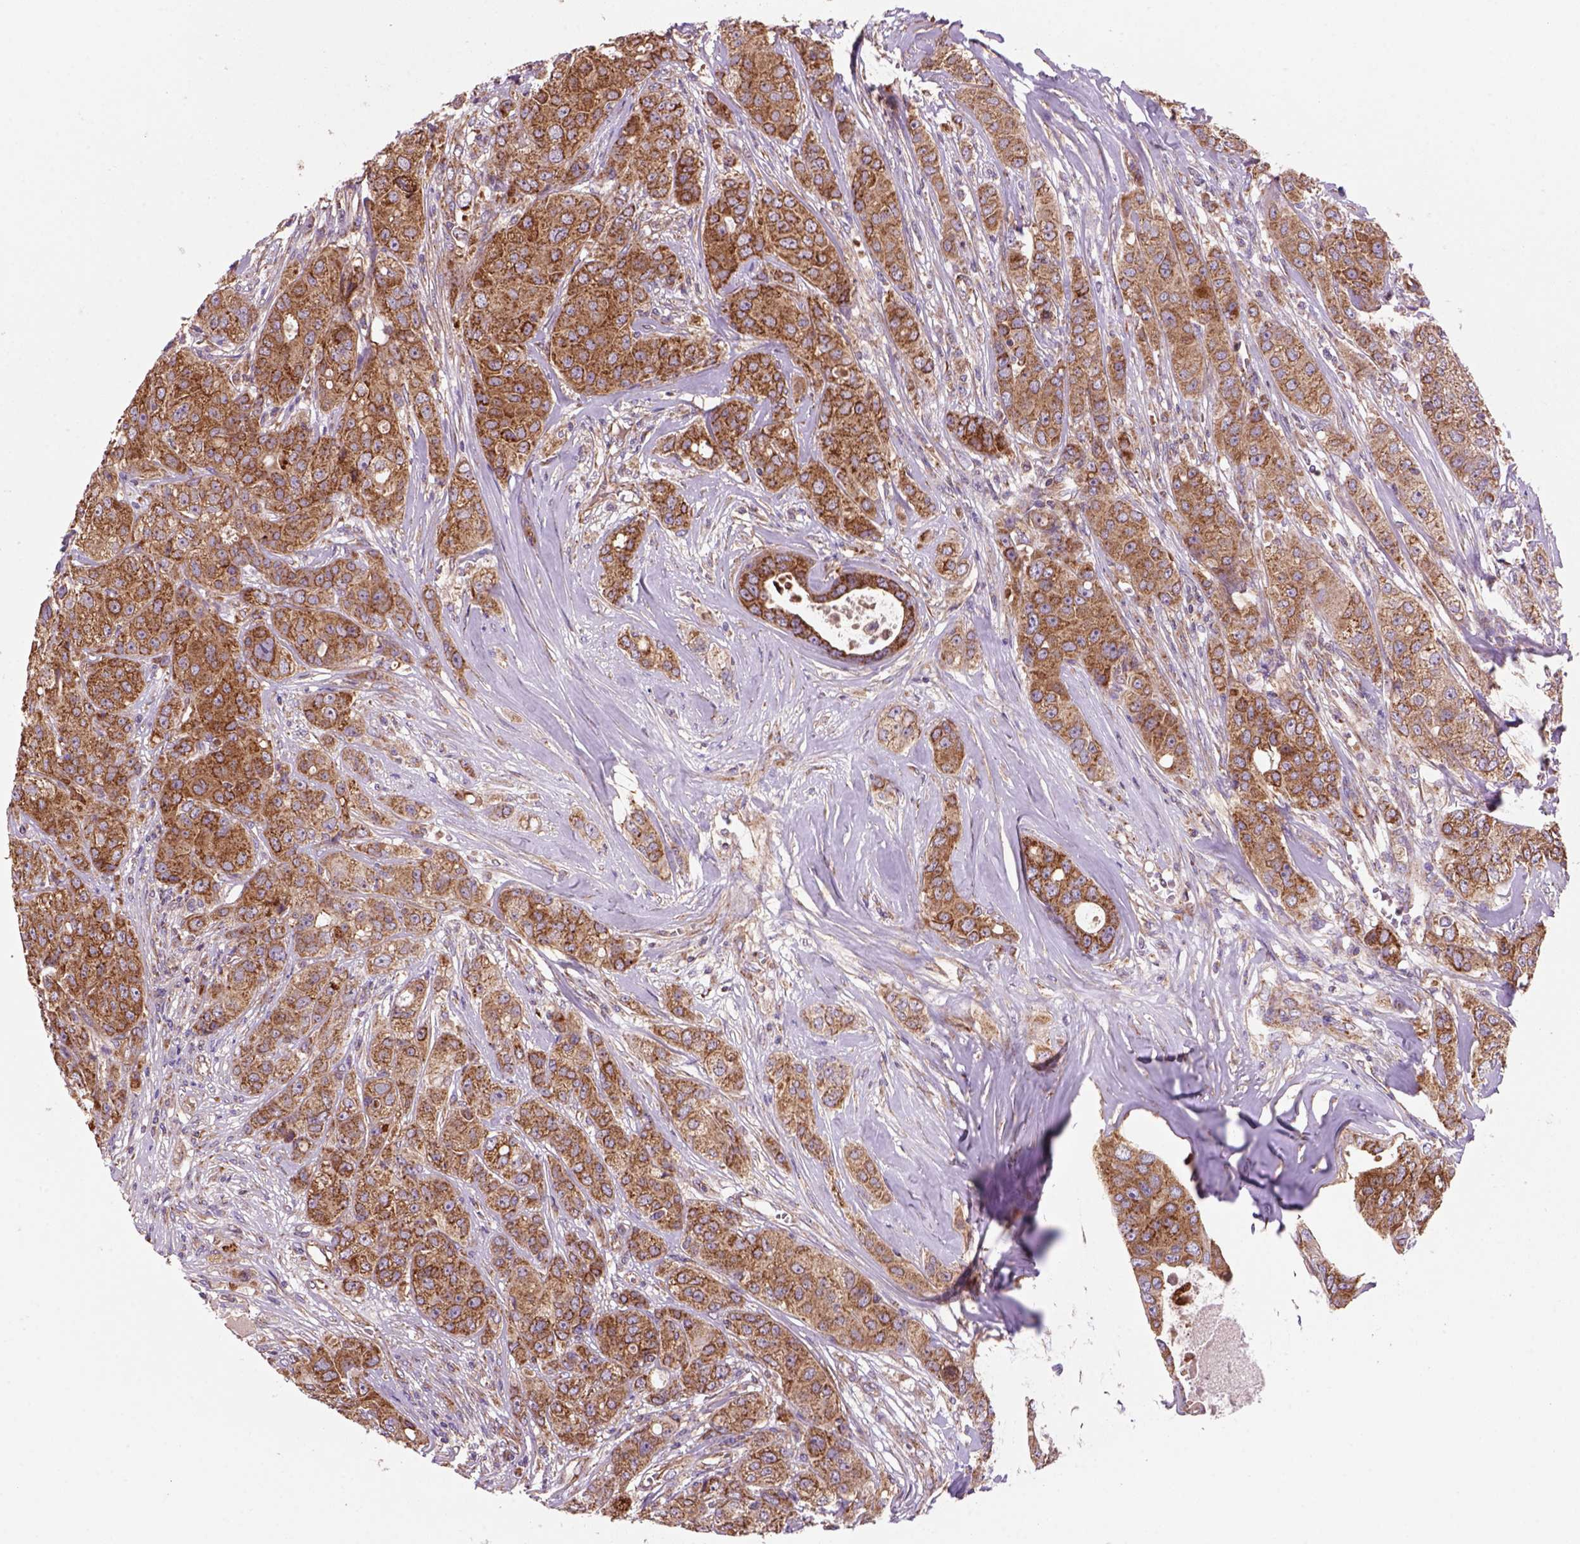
{"staining": {"intensity": "strong", "quantity": "<25%", "location": "cytoplasmic/membranous"}, "tissue": "breast cancer", "cell_type": "Tumor cells", "image_type": "cancer", "snomed": [{"axis": "morphology", "description": "Duct carcinoma"}, {"axis": "topography", "description": "Breast"}], "caption": "Immunohistochemistry (IHC) (DAB) staining of human breast cancer (infiltrating ductal carcinoma) shows strong cytoplasmic/membranous protein positivity in about <25% of tumor cells.", "gene": "WARS2", "patient": {"sex": "female", "age": 43}}